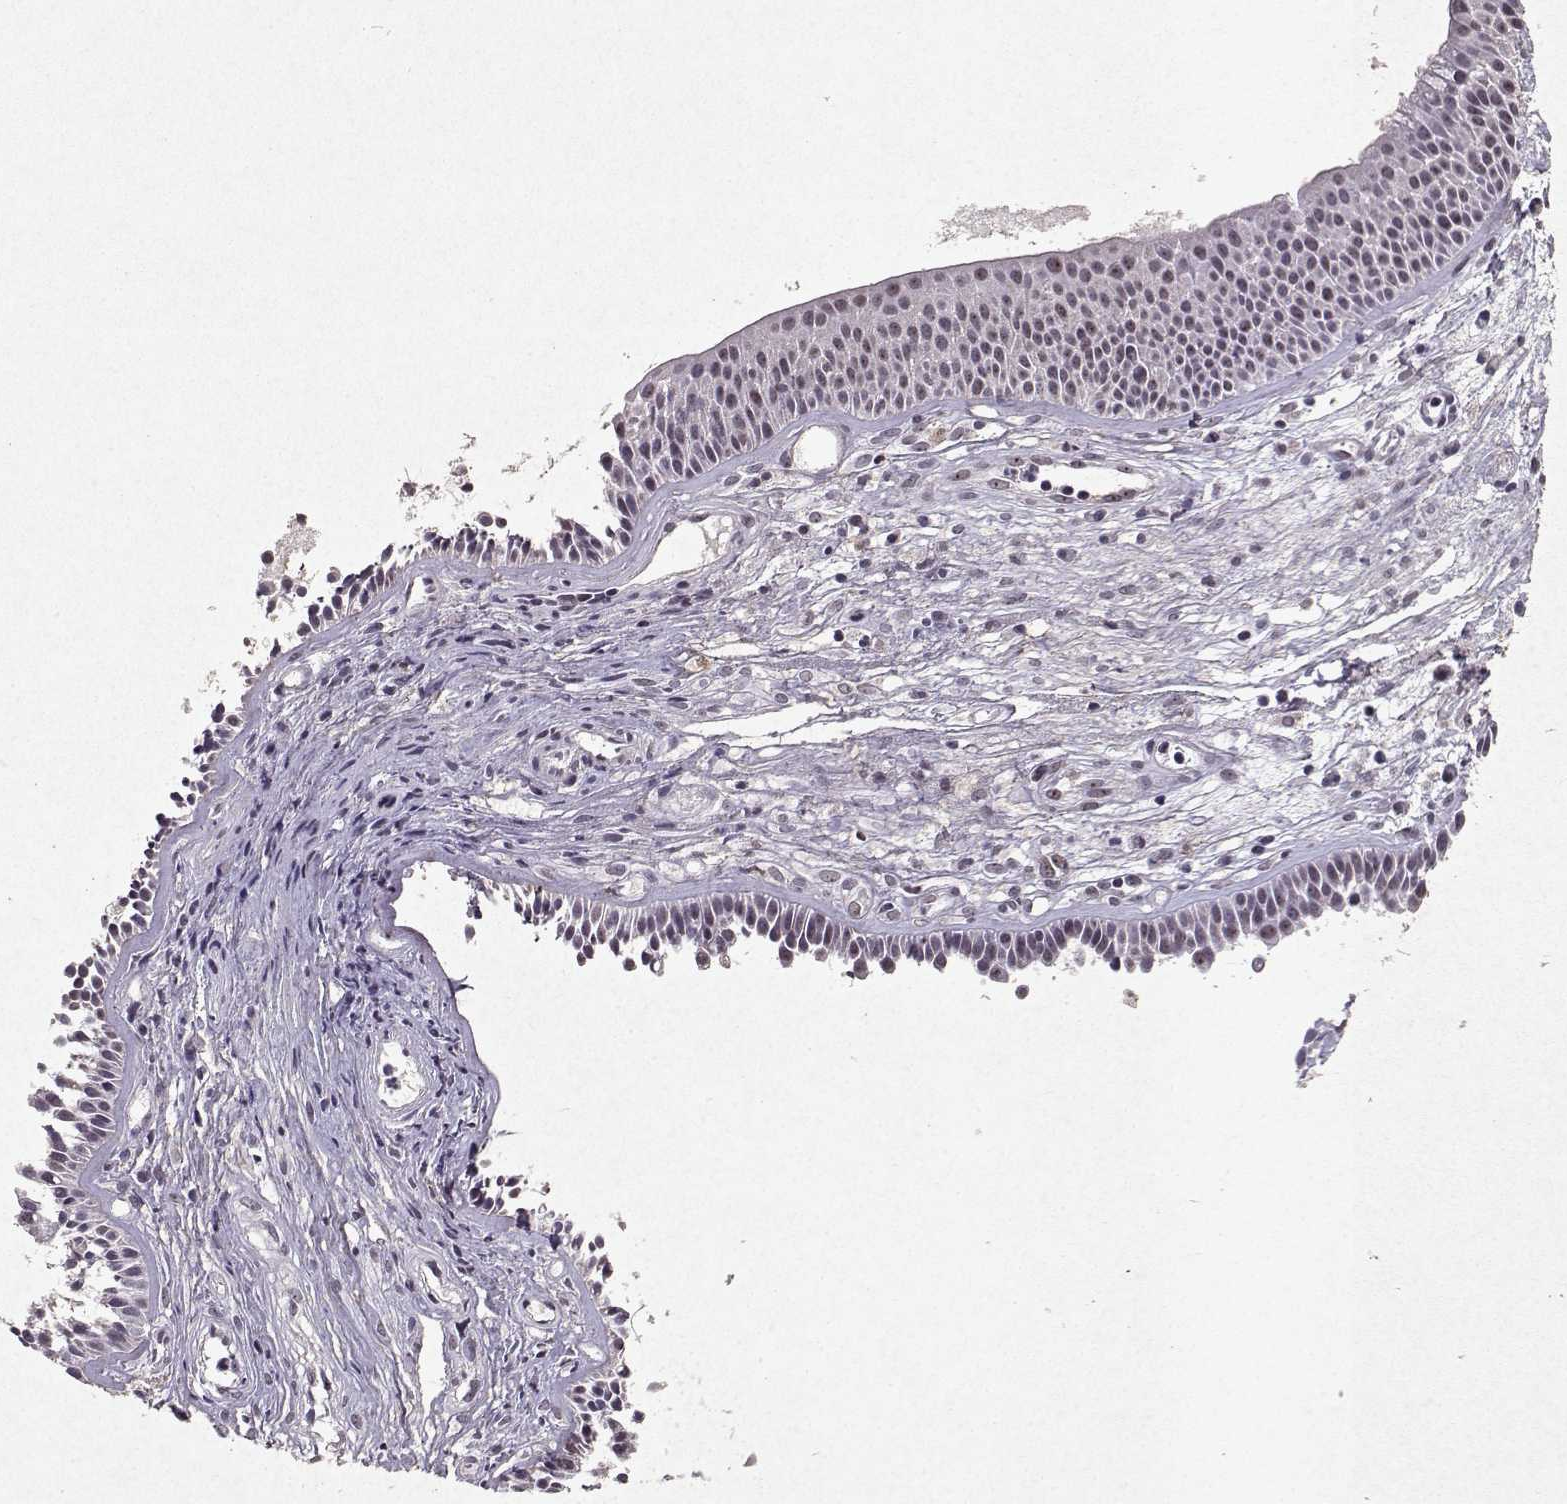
{"staining": {"intensity": "negative", "quantity": "none", "location": "none"}, "tissue": "nasopharynx", "cell_type": "Respiratory epithelial cells", "image_type": "normal", "snomed": [{"axis": "morphology", "description": "Normal tissue, NOS"}, {"axis": "topography", "description": "Nasopharynx"}], "caption": "IHC image of normal human nasopharynx stained for a protein (brown), which demonstrates no positivity in respiratory epithelial cells.", "gene": "DDX56", "patient": {"sex": "male", "age": 31}}